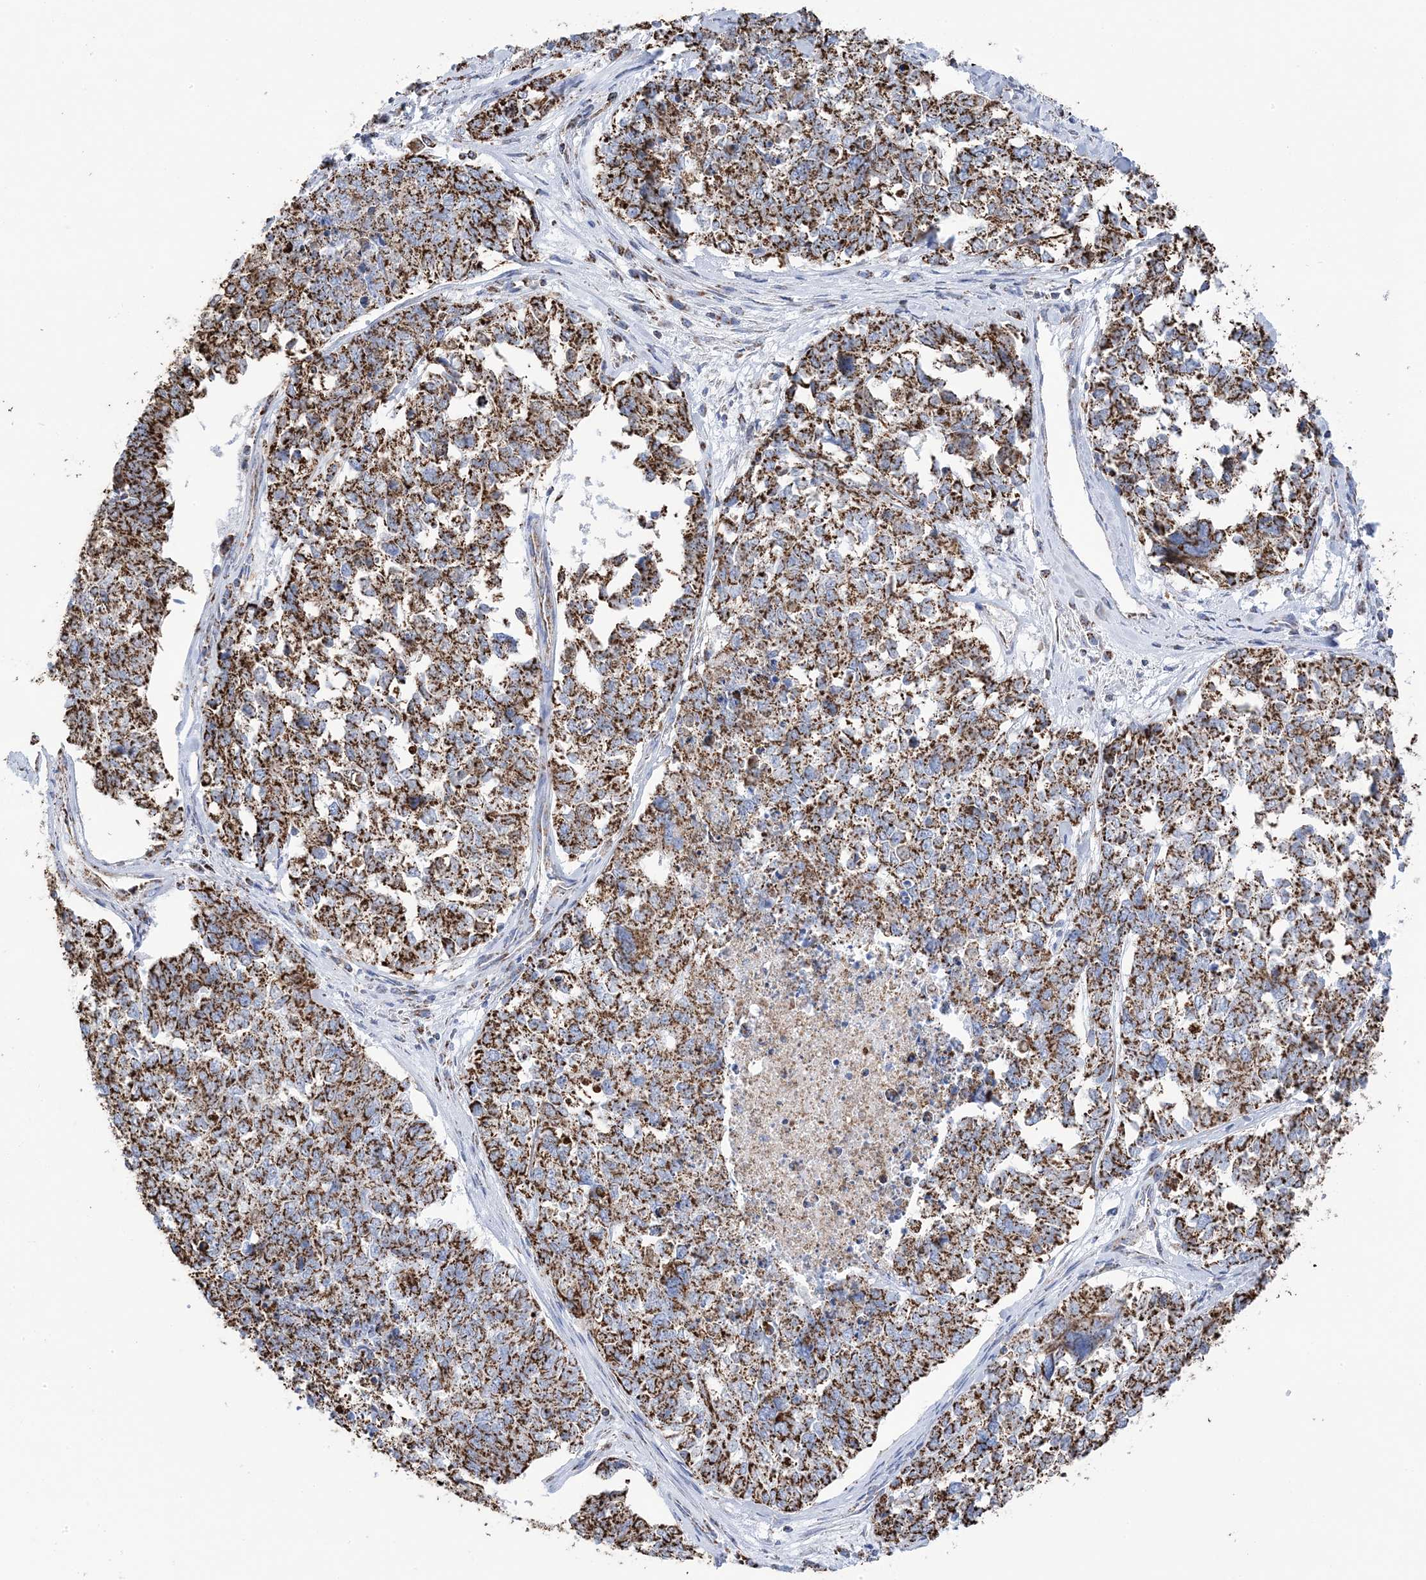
{"staining": {"intensity": "moderate", "quantity": ">75%", "location": "cytoplasmic/membranous"}, "tissue": "cervical cancer", "cell_type": "Tumor cells", "image_type": "cancer", "snomed": [{"axis": "morphology", "description": "Squamous cell carcinoma, NOS"}, {"axis": "topography", "description": "Cervix"}], "caption": "Protein staining displays moderate cytoplasmic/membranous expression in about >75% of tumor cells in cervical squamous cell carcinoma. Using DAB (3,3'-diaminobenzidine) (brown) and hematoxylin (blue) stains, captured at high magnification using brightfield microscopy.", "gene": "GTPBP8", "patient": {"sex": "female", "age": 63}}